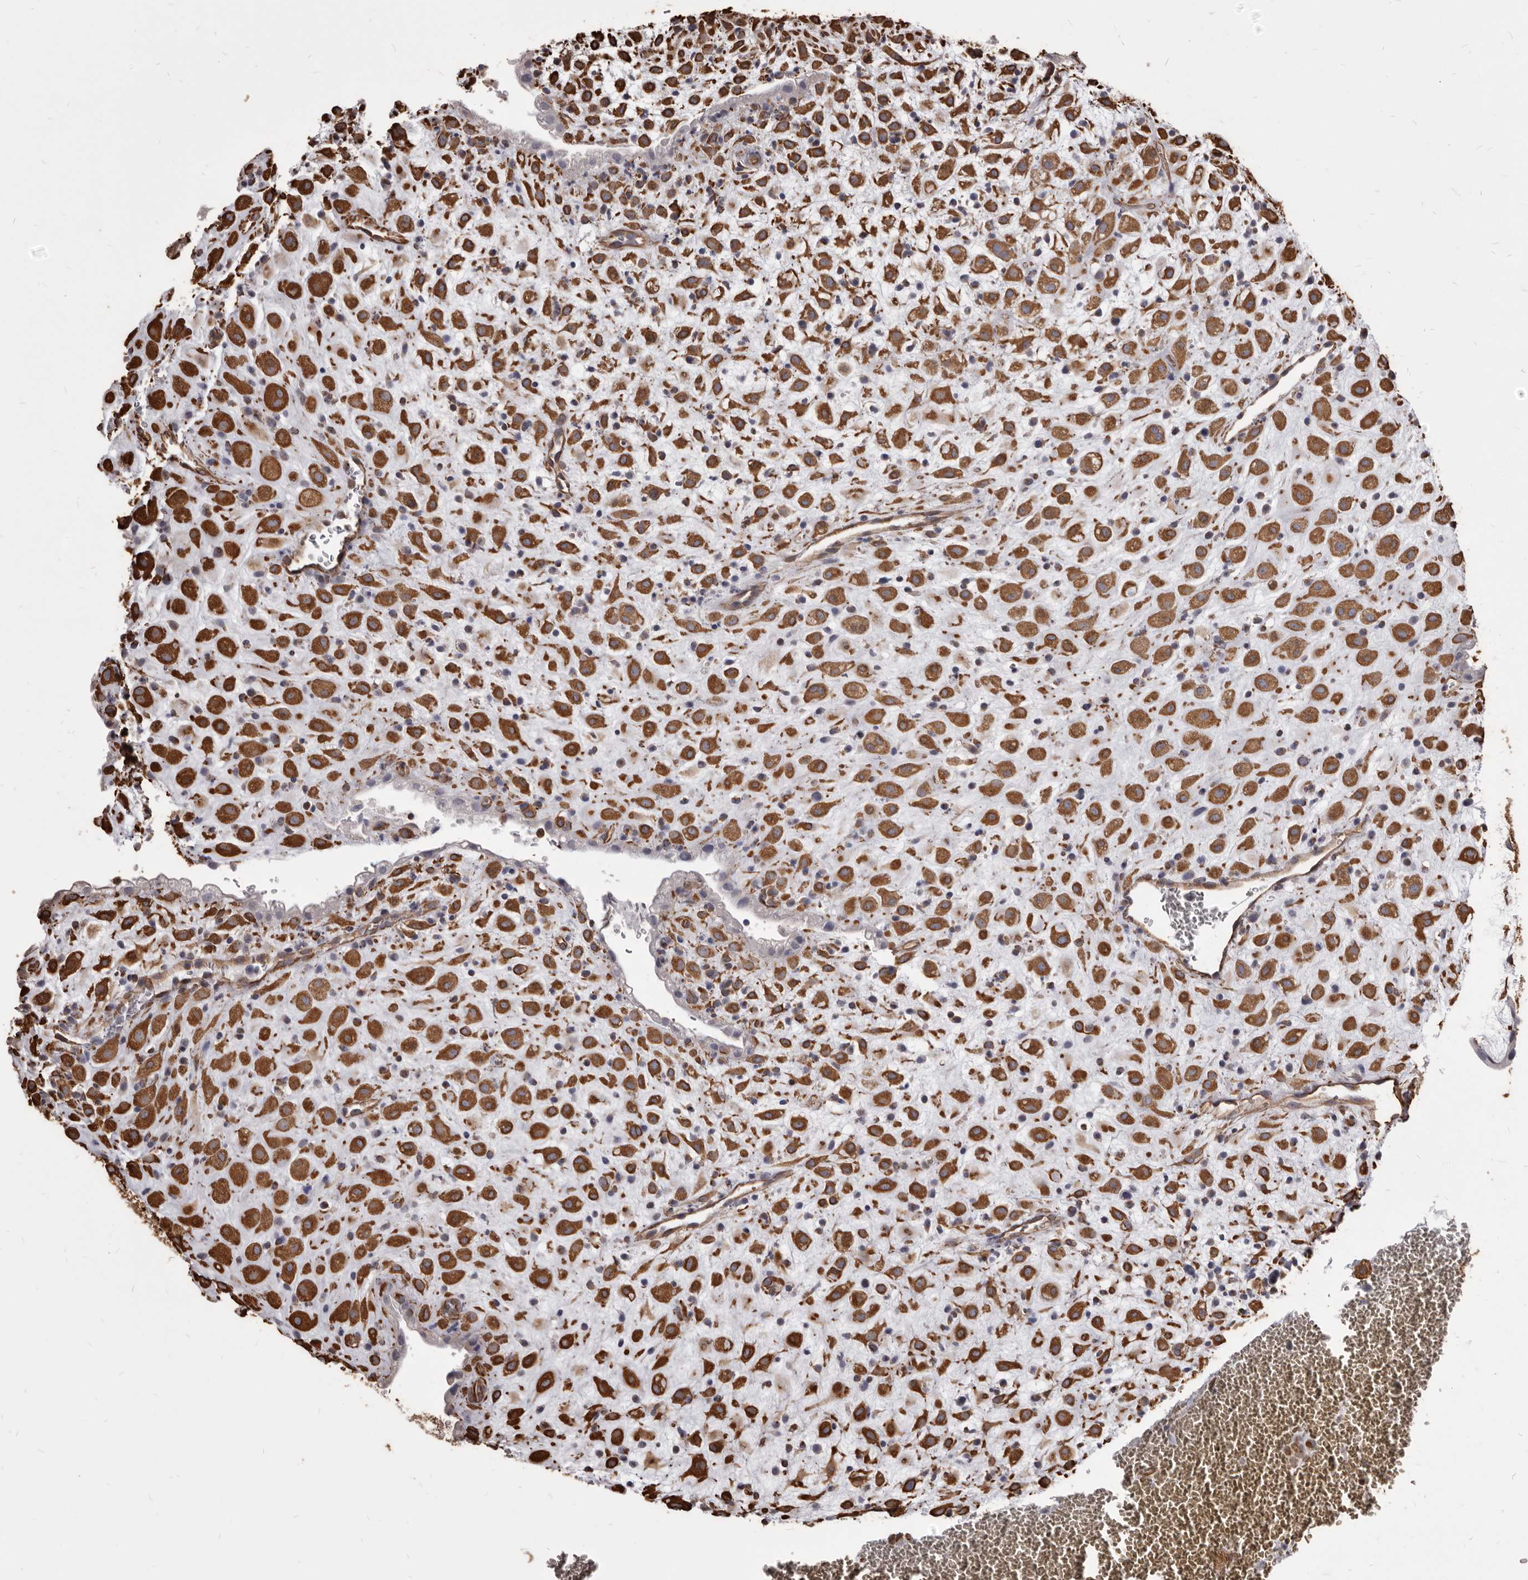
{"staining": {"intensity": "strong", "quantity": ">75%", "location": "cytoplasmic/membranous"}, "tissue": "placenta", "cell_type": "Decidual cells", "image_type": "normal", "snomed": [{"axis": "morphology", "description": "Normal tissue, NOS"}, {"axis": "topography", "description": "Placenta"}], "caption": "Decidual cells exhibit high levels of strong cytoplasmic/membranous staining in approximately >75% of cells in normal human placenta.", "gene": "MTURN", "patient": {"sex": "female", "age": 35}}